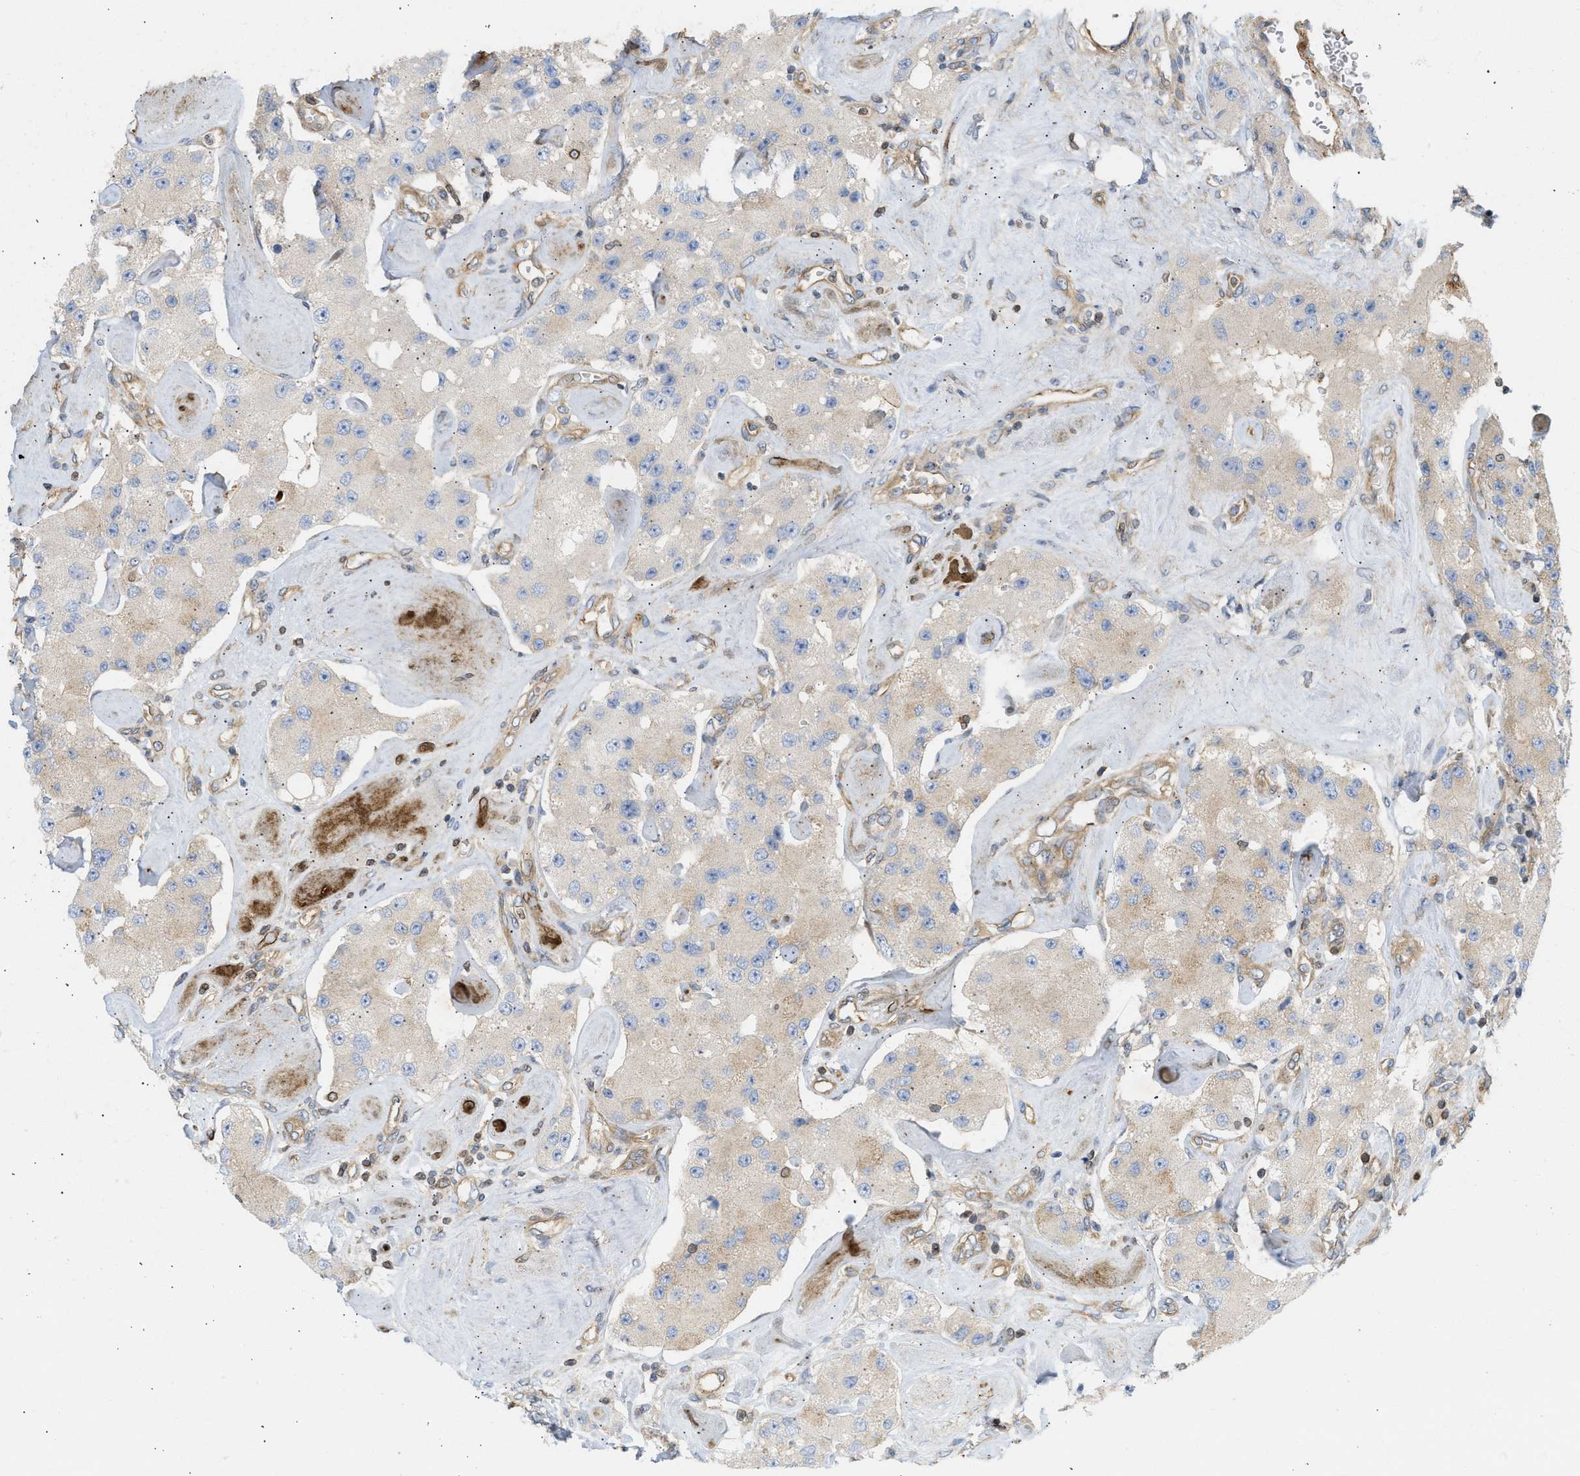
{"staining": {"intensity": "weak", "quantity": "<25%", "location": "cytoplasmic/membranous"}, "tissue": "carcinoid", "cell_type": "Tumor cells", "image_type": "cancer", "snomed": [{"axis": "morphology", "description": "Carcinoid, malignant, NOS"}, {"axis": "topography", "description": "Pancreas"}], "caption": "High magnification brightfield microscopy of carcinoid stained with DAB (brown) and counterstained with hematoxylin (blue): tumor cells show no significant expression.", "gene": "STRN", "patient": {"sex": "male", "age": 41}}